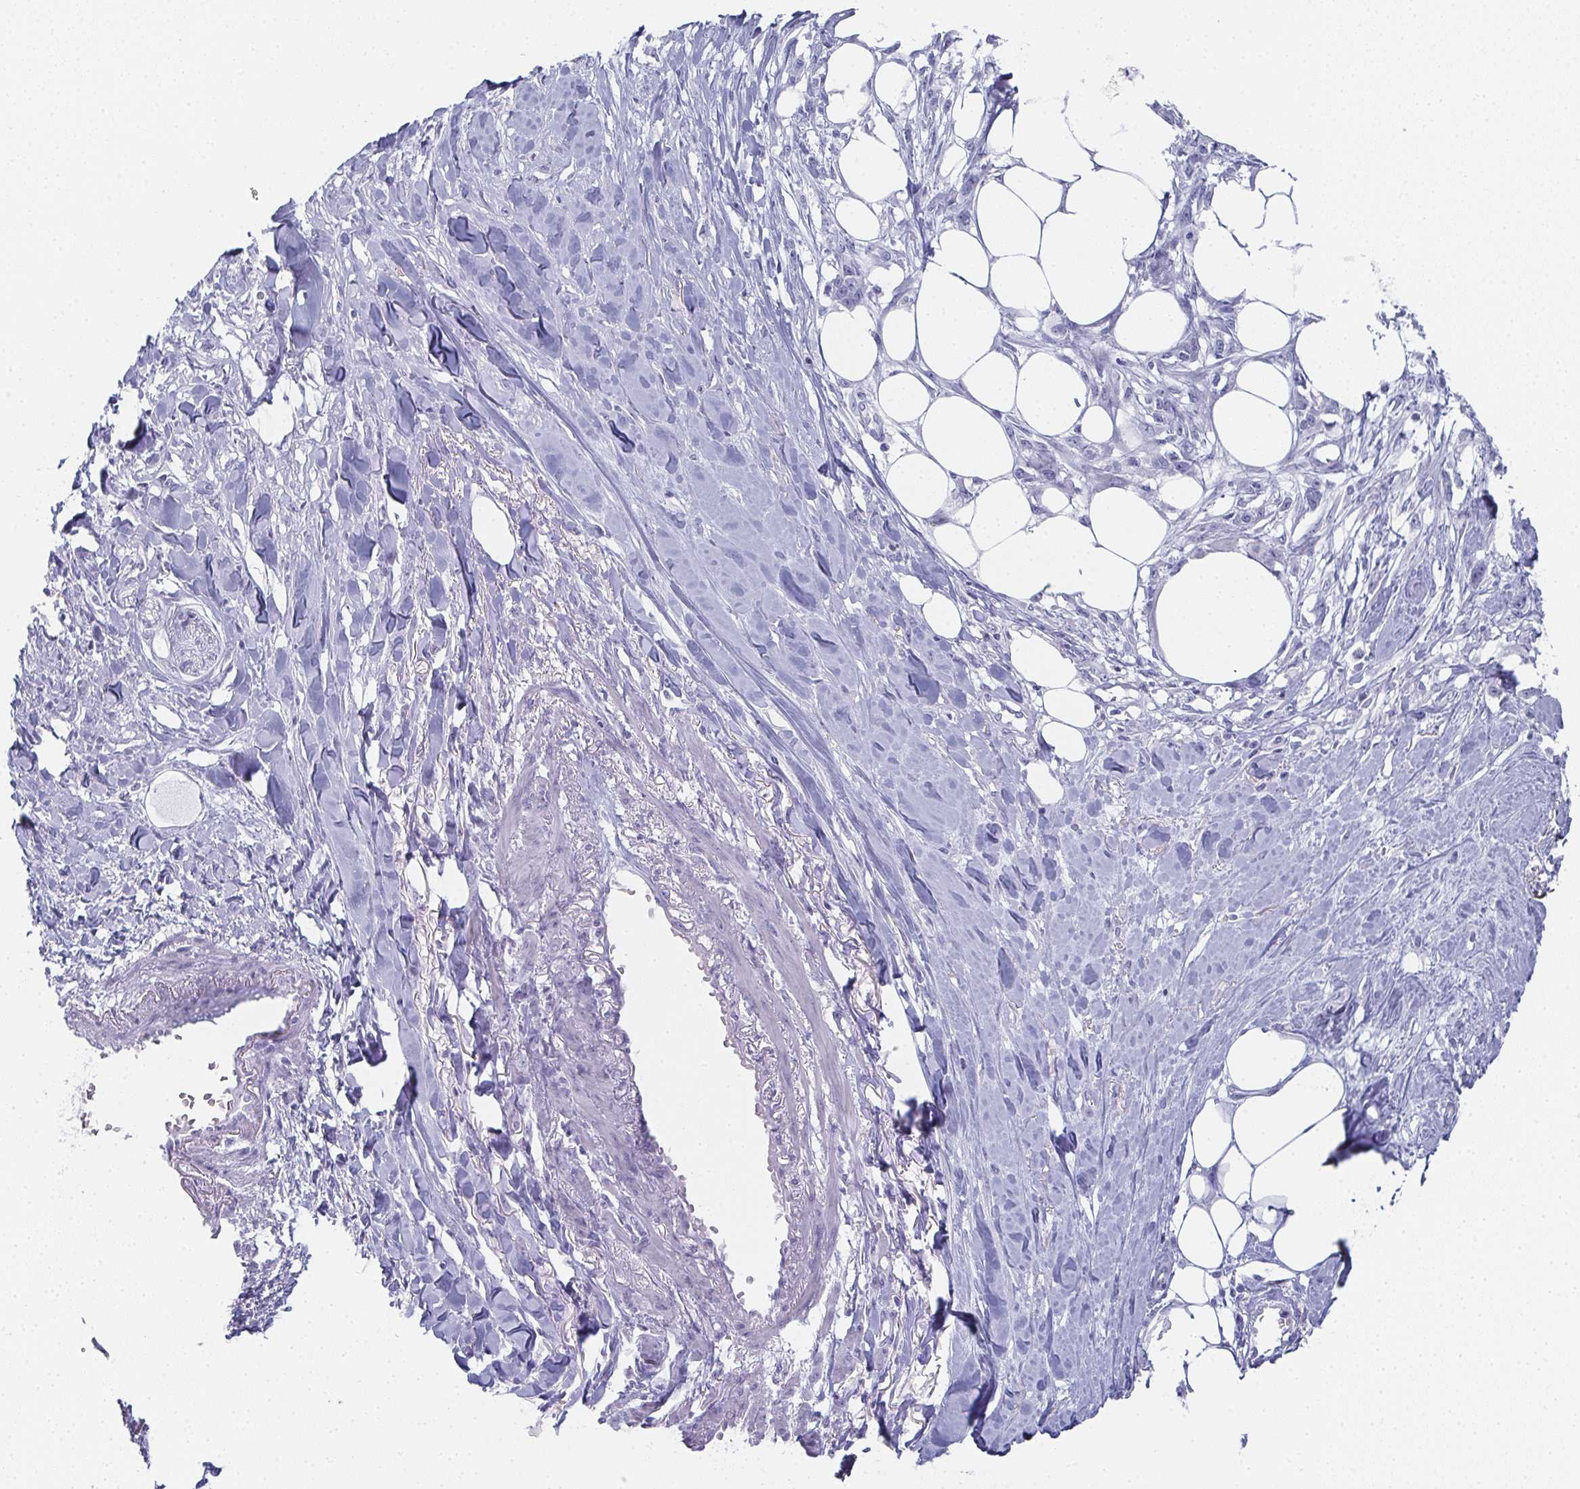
{"staining": {"intensity": "negative", "quantity": "none", "location": "none"}, "tissue": "skin cancer", "cell_type": "Tumor cells", "image_type": "cancer", "snomed": [{"axis": "morphology", "description": "Squamous cell carcinoma, NOS"}, {"axis": "topography", "description": "Skin"}], "caption": "There is no significant staining in tumor cells of skin cancer. (Immunohistochemistry, brightfield microscopy, high magnification).", "gene": "PYCR3", "patient": {"sex": "female", "age": 59}}